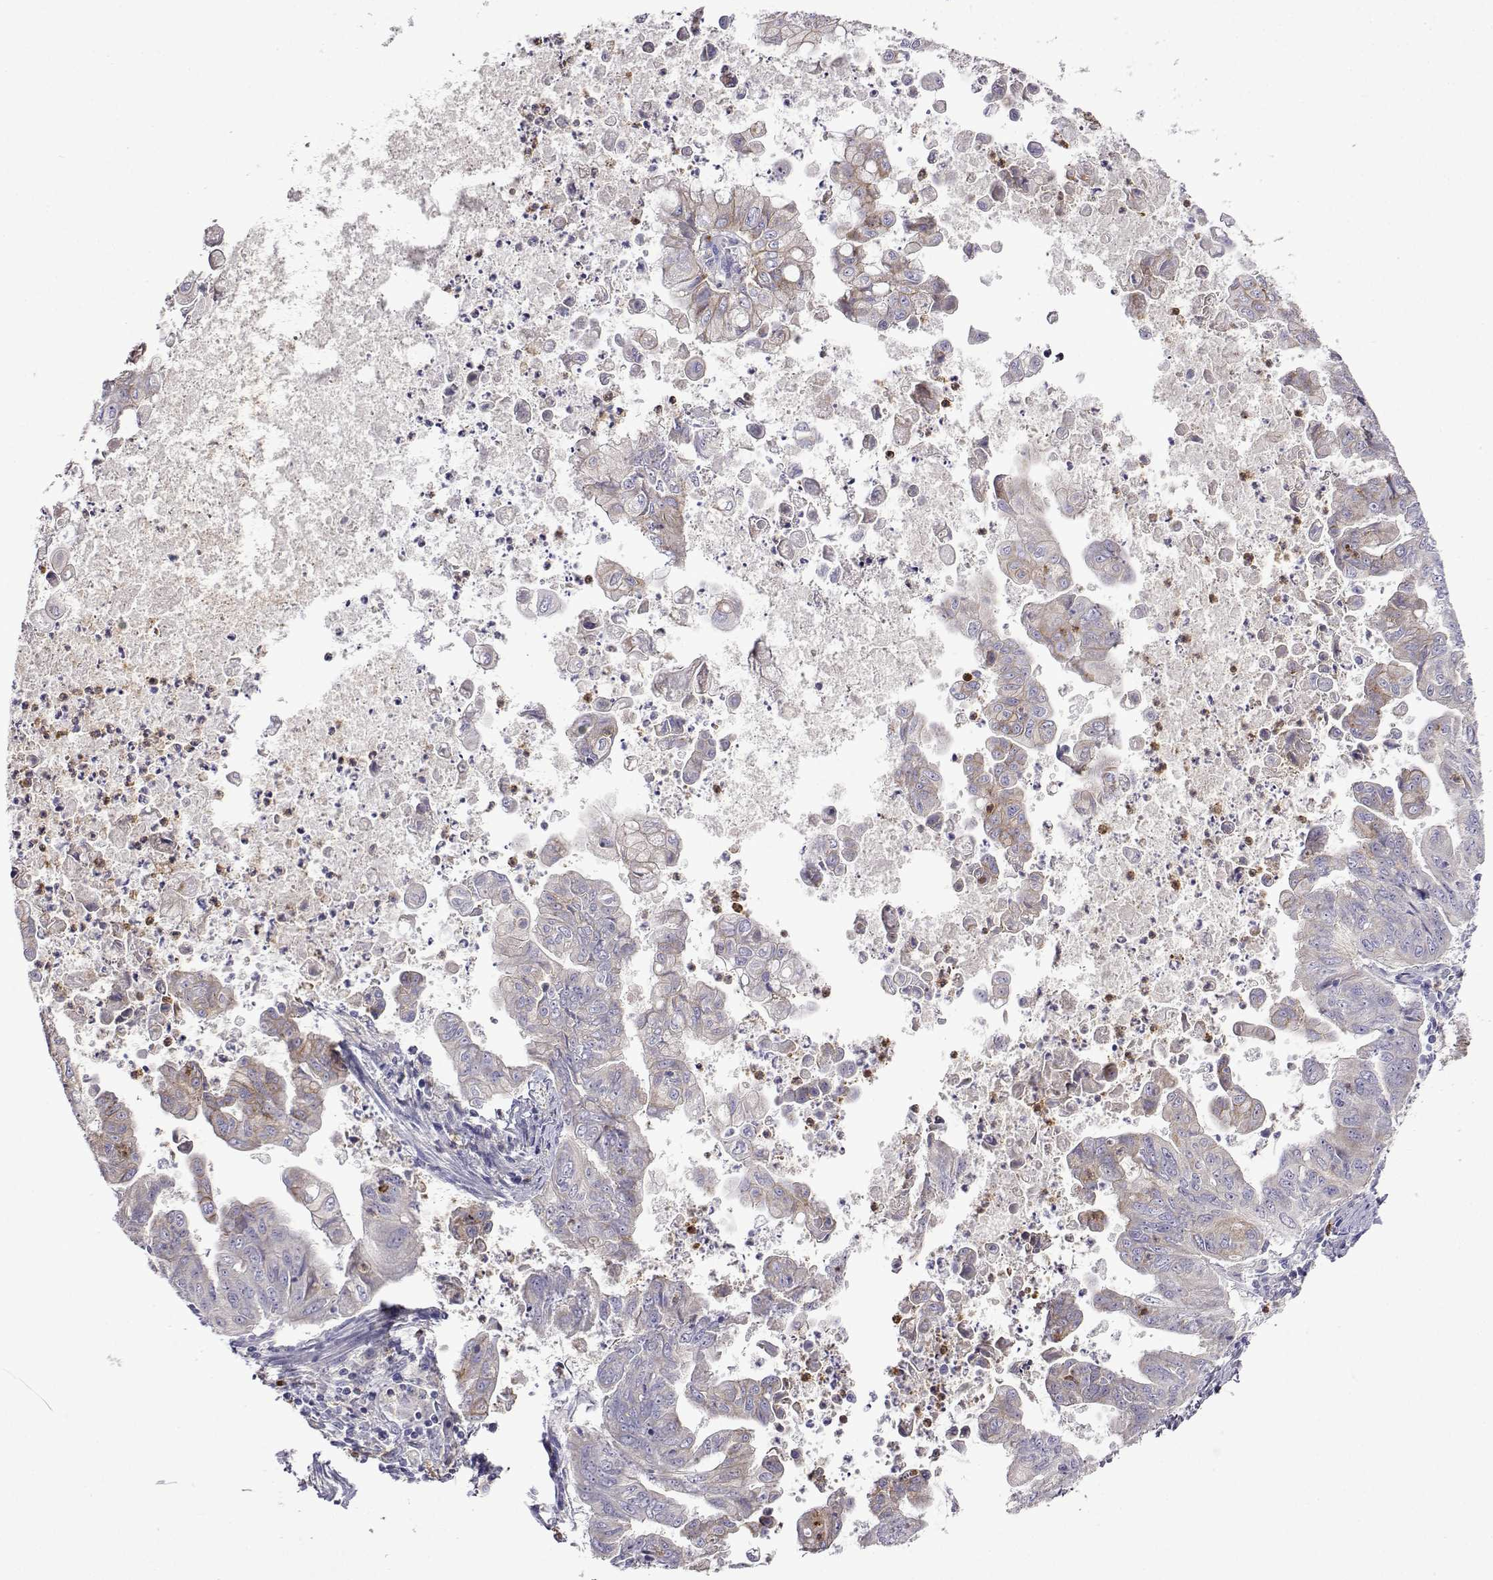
{"staining": {"intensity": "negative", "quantity": "none", "location": "none"}, "tissue": "stomach cancer", "cell_type": "Tumor cells", "image_type": "cancer", "snomed": [{"axis": "morphology", "description": "Adenocarcinoma, NOS"}, {"axis": "topography", "description": "Stomach, upper"}], "caption": "Stomach cancer (adenocarcinoma) was stained to show a protein in brown. There is no significant staining in tumor cells.", "gene": "SULT2A1", "patient": {"sex": "male", "age": 80}}